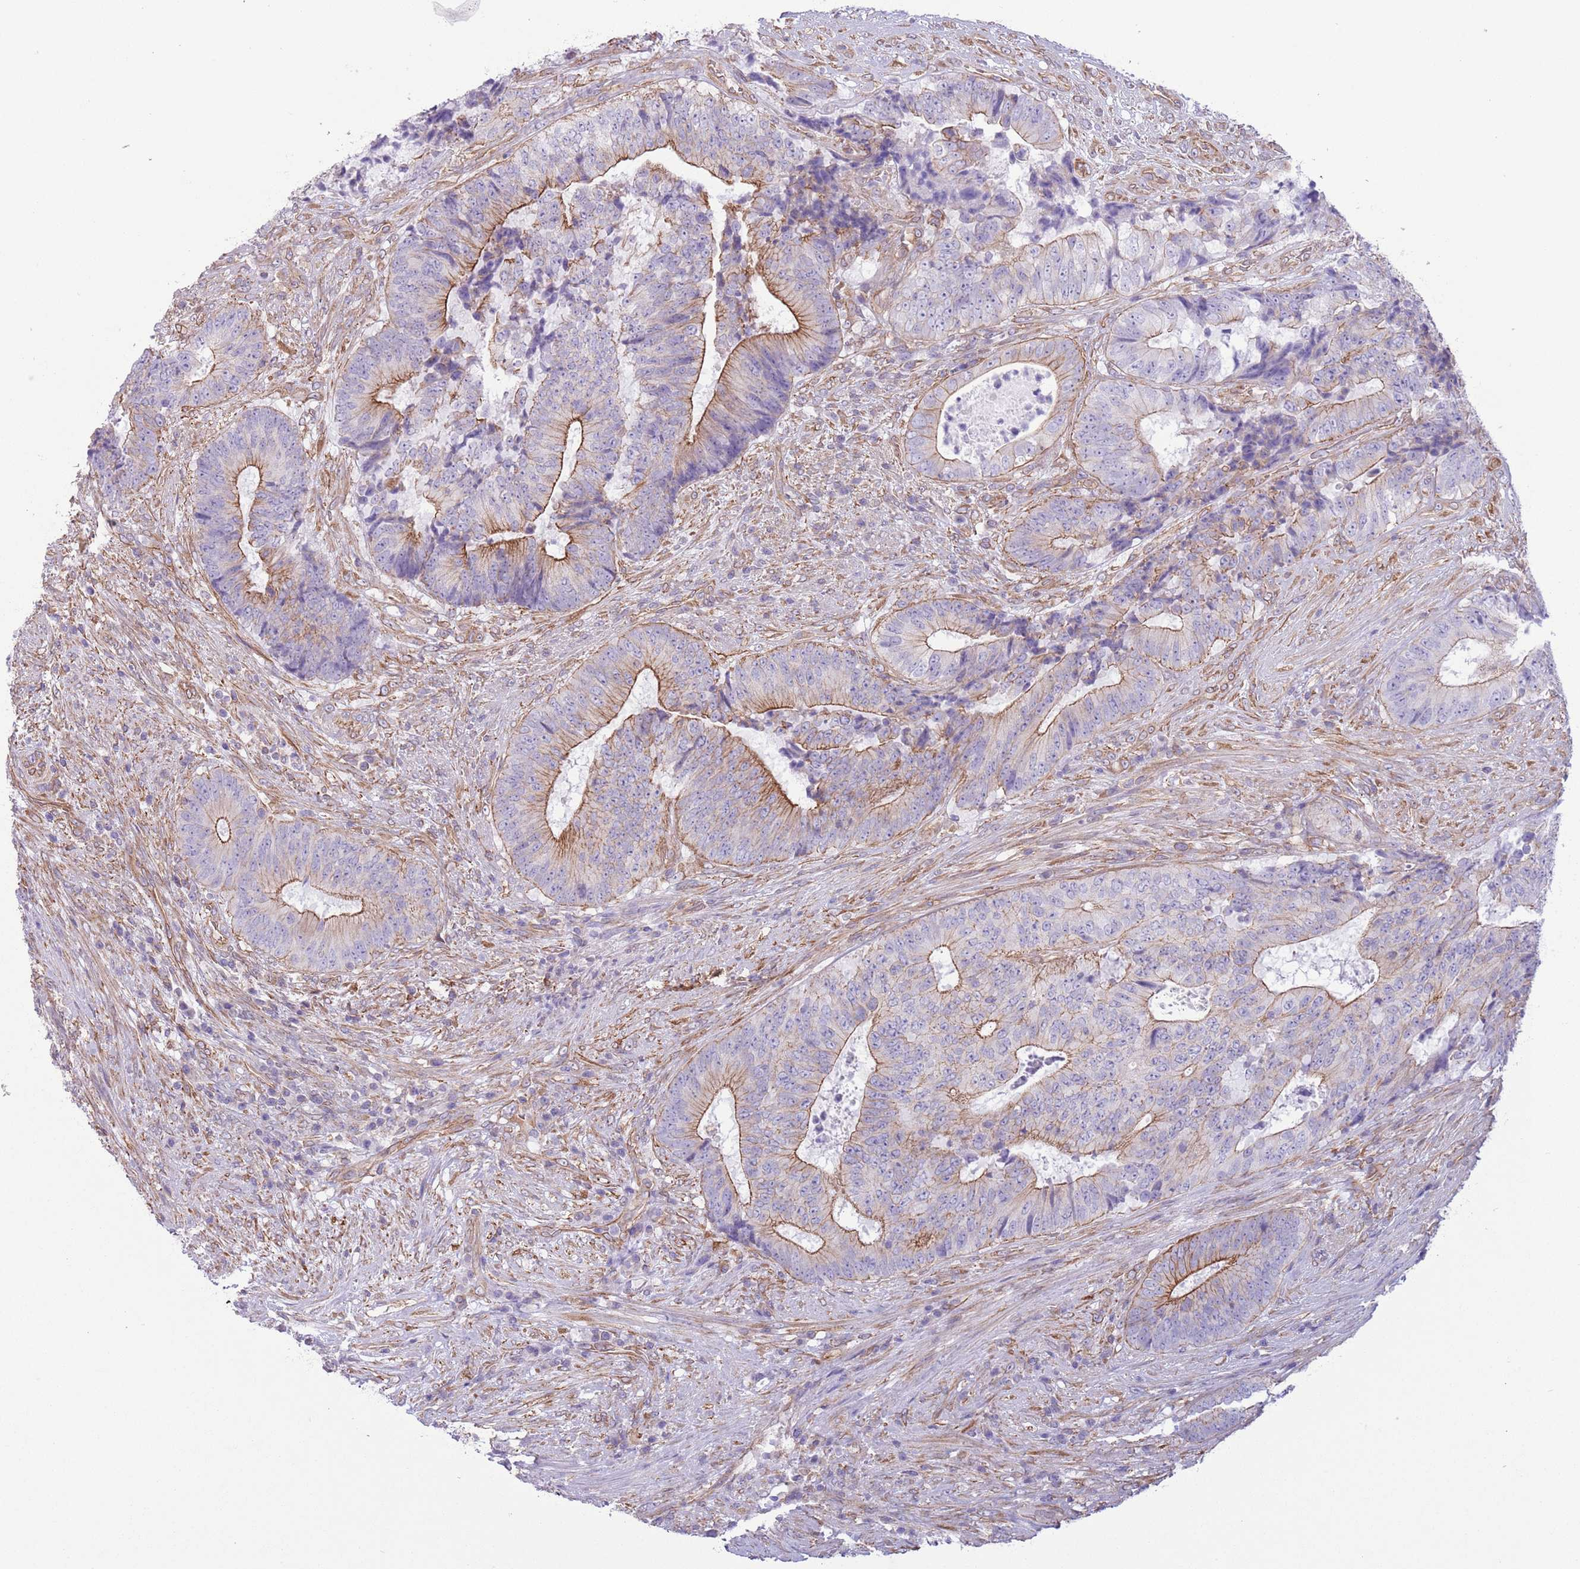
{"staining": {"intensity": "moderate", "quantity": "25%-75%", "location": "cytoplasmic/membranous"}, "tissue": "colorectal cancer", "cell_type": "Tumor cells", "image_type": "cancer", "snomed": [{"axis": "morphology", "description": "Adenocarcinoma, NOS"}, {"axis": "topography", "description": "Rectum"}], "caption": "High-power microscopy captured an IHC photomicrograph of colorectal cancer, revealing moderate cytoplasmic/membranous staining in about 25%-75% of tumor cells. The staining was performed using DAB to visualize the protein expression in brown, while the nuclei were stained in blue with hematoxylin (Magnification: 20x).", "gene": "RBP3", "patient": {"sex": "male", "age": 72}}